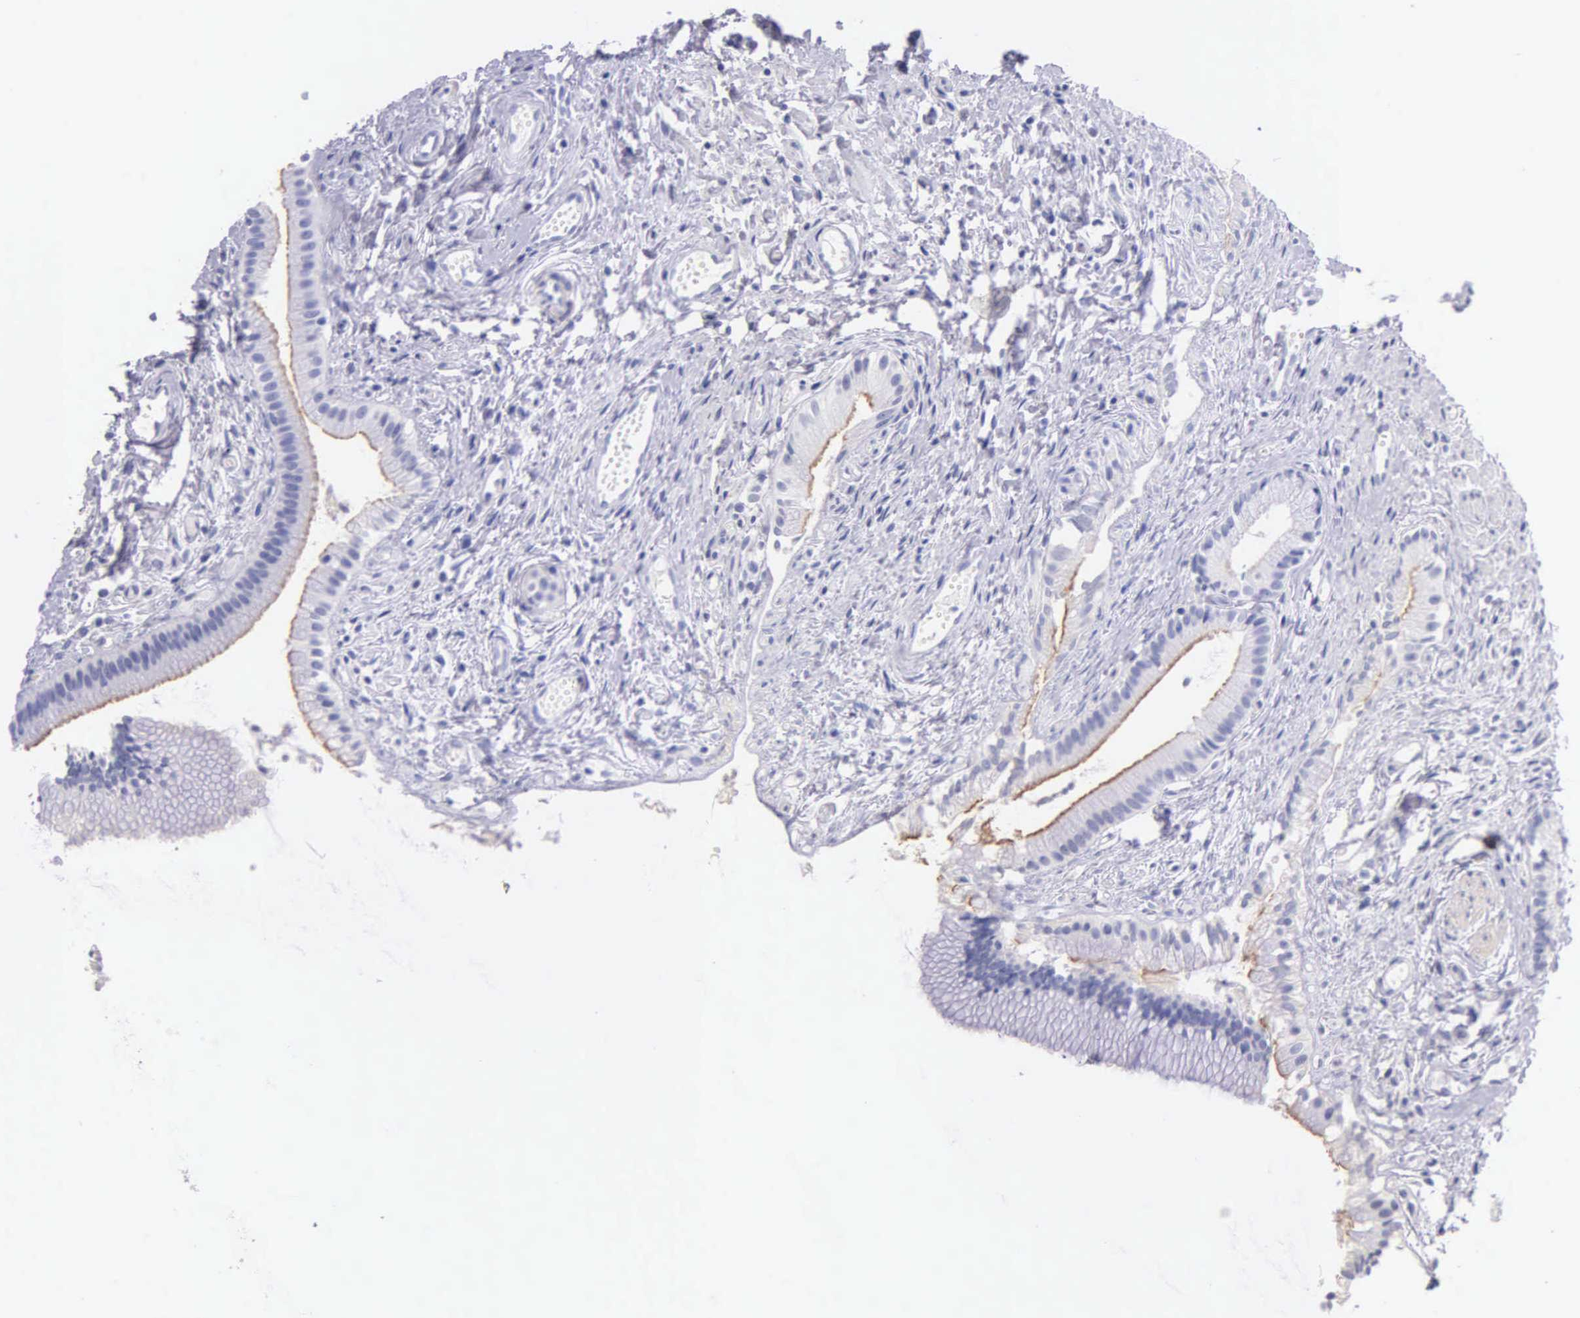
{"staining": {"intensity": "weak", "quantity": "25%-75%", "location": "cytoplasmic/membranous"}, "tissue": "gallbladder", "cell_type": "Glandular cells", "image_type": "normal", "snomed": [{"axis": "morphology", "description": "Normal tissue, NOS"}, {"axis": "topography", "description": "Gallbladder"}], "caption": "Benign gallbladder reveals weak cytoplasmic/membranous staining in approximately 25%-75% of glandular cells, visualized by immunohistochemistry.", "gene": "GSTT2B", "patient": {"sex": "female", "age": 58}}